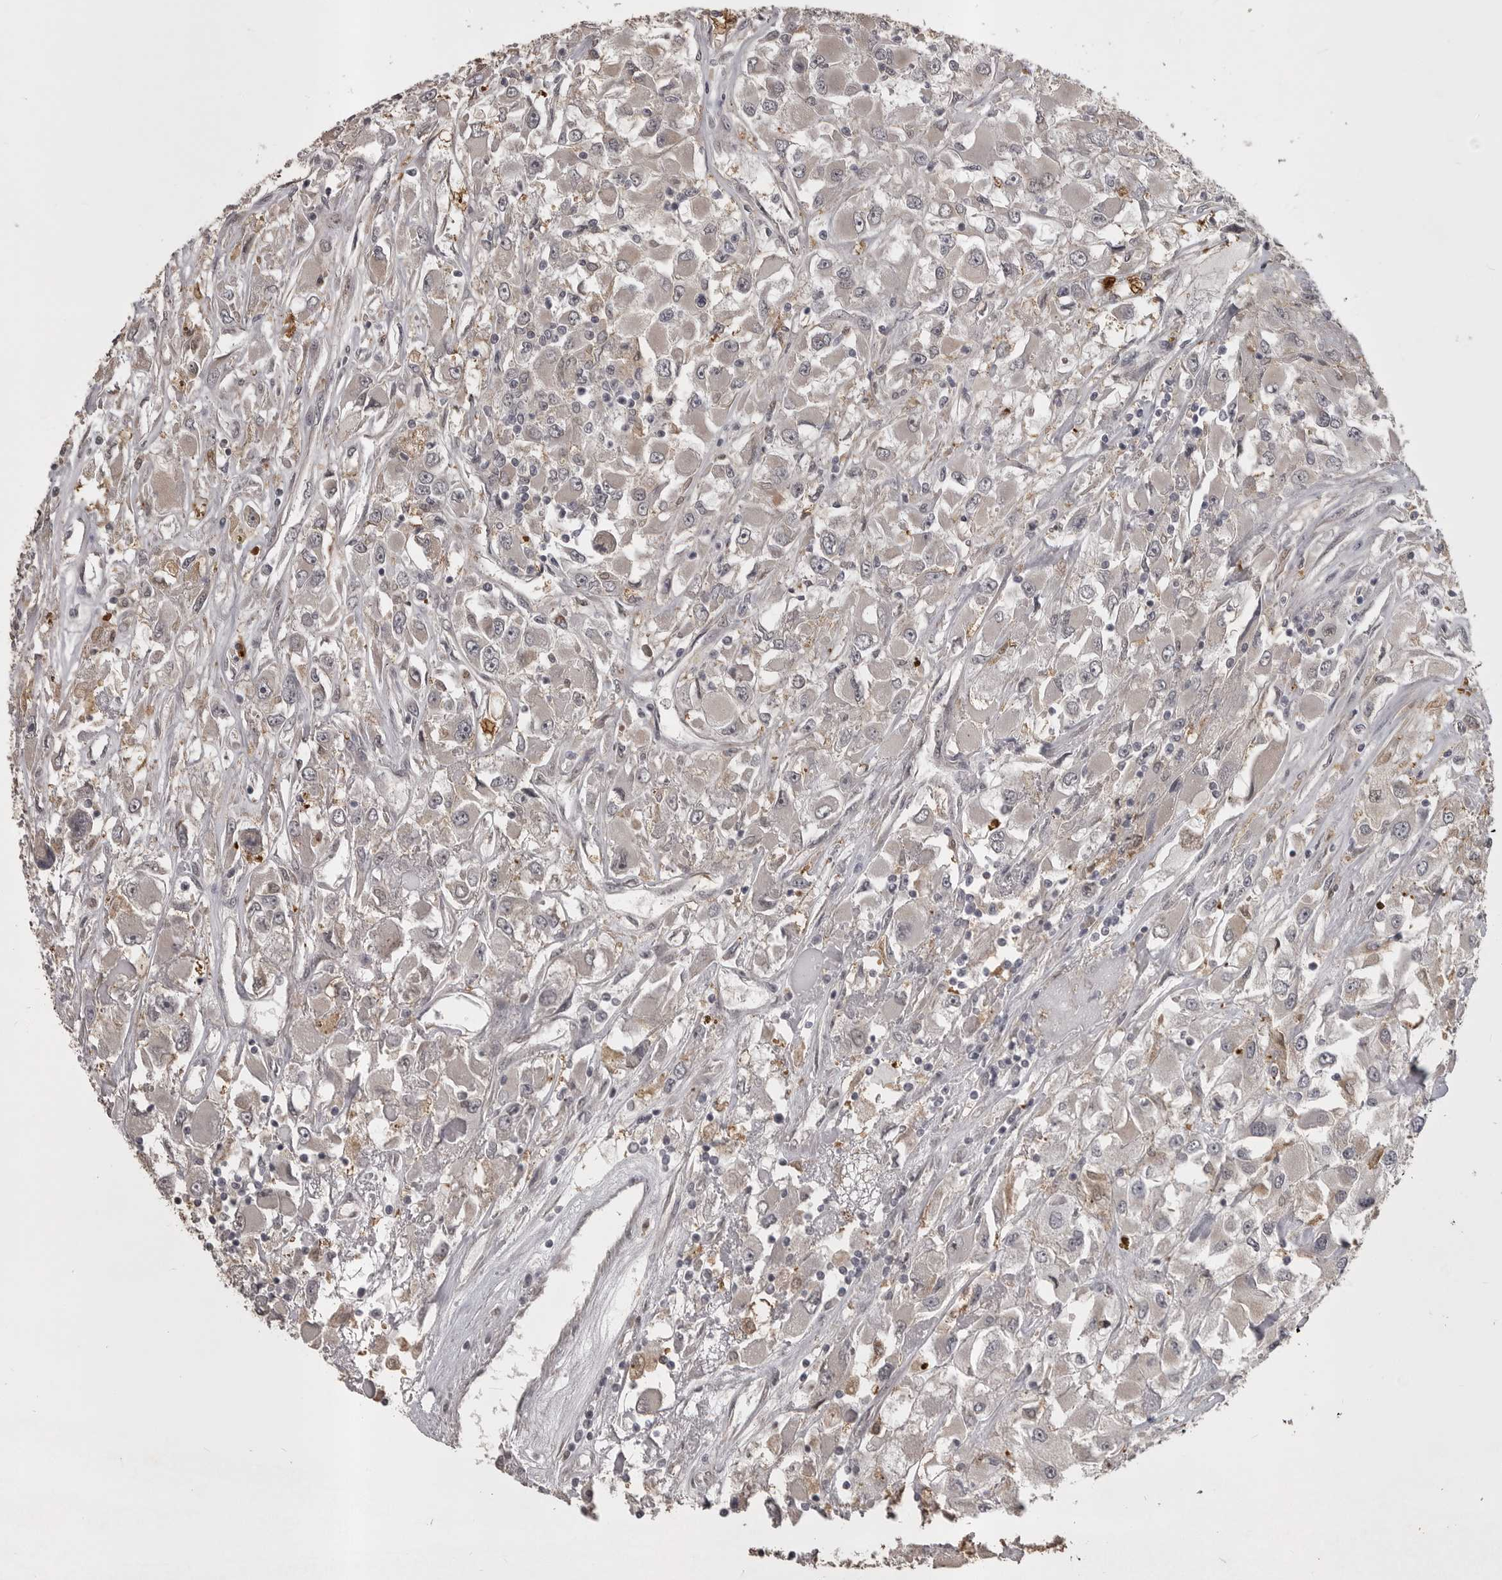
{"staining": {"intensity": "negative", "quantity": "none", "location": "none"}, "tissue": "renal cancer", "cell_type": "Tumor cells", "image_type": "cancer", "snomed": [{"axis": "morphology", "description": "Adenocarcinoma, NOS"}, {"axis": "topography", "description": "Kidney"}], "caption": "An image of adenocarcinoma (renal) stained for a protein demonstrates no brown staining in tumor cells.", "gene": "SNX16", "patient": {"sex": "female", "age": 52}}